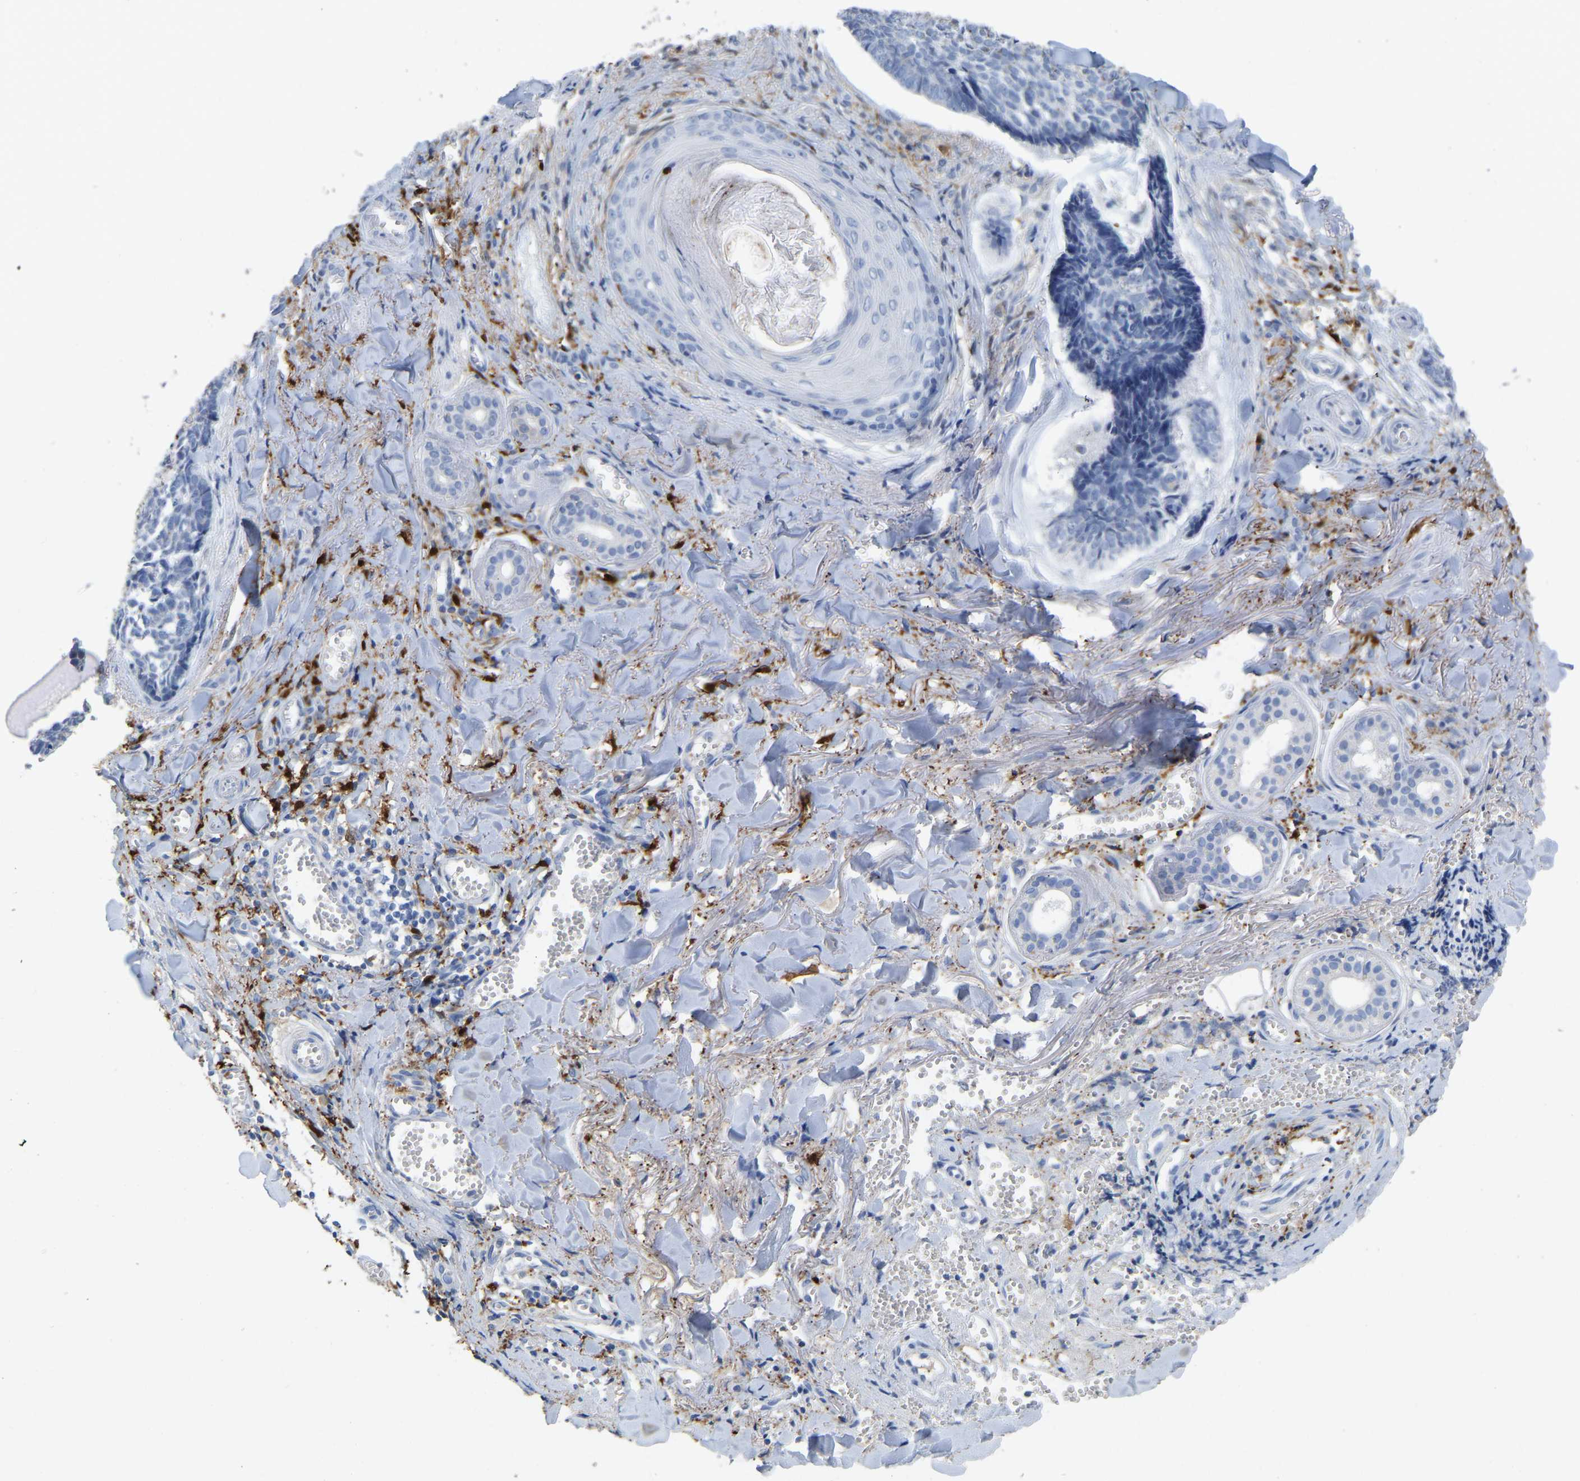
{"staining": {"intensity": "negative", "quantity": "none", "location": "none"}, "tissue": "skin cancer", "cell_type": "Tumor cells", "image_type": "cancer", "snomed": [{"axis": "morphology", "description": "Basal cell carcinoma"}, {"axis": "topography", "description": "Skin"}], "caption": "Immunohistochemical staining of skin cancer (basal cell carcinoma) shows no significant staining in tumor cells. (DAB IHC, high magnification).", "gene": "ULBP2", "patient": {"sex": "male", "age": 84}}